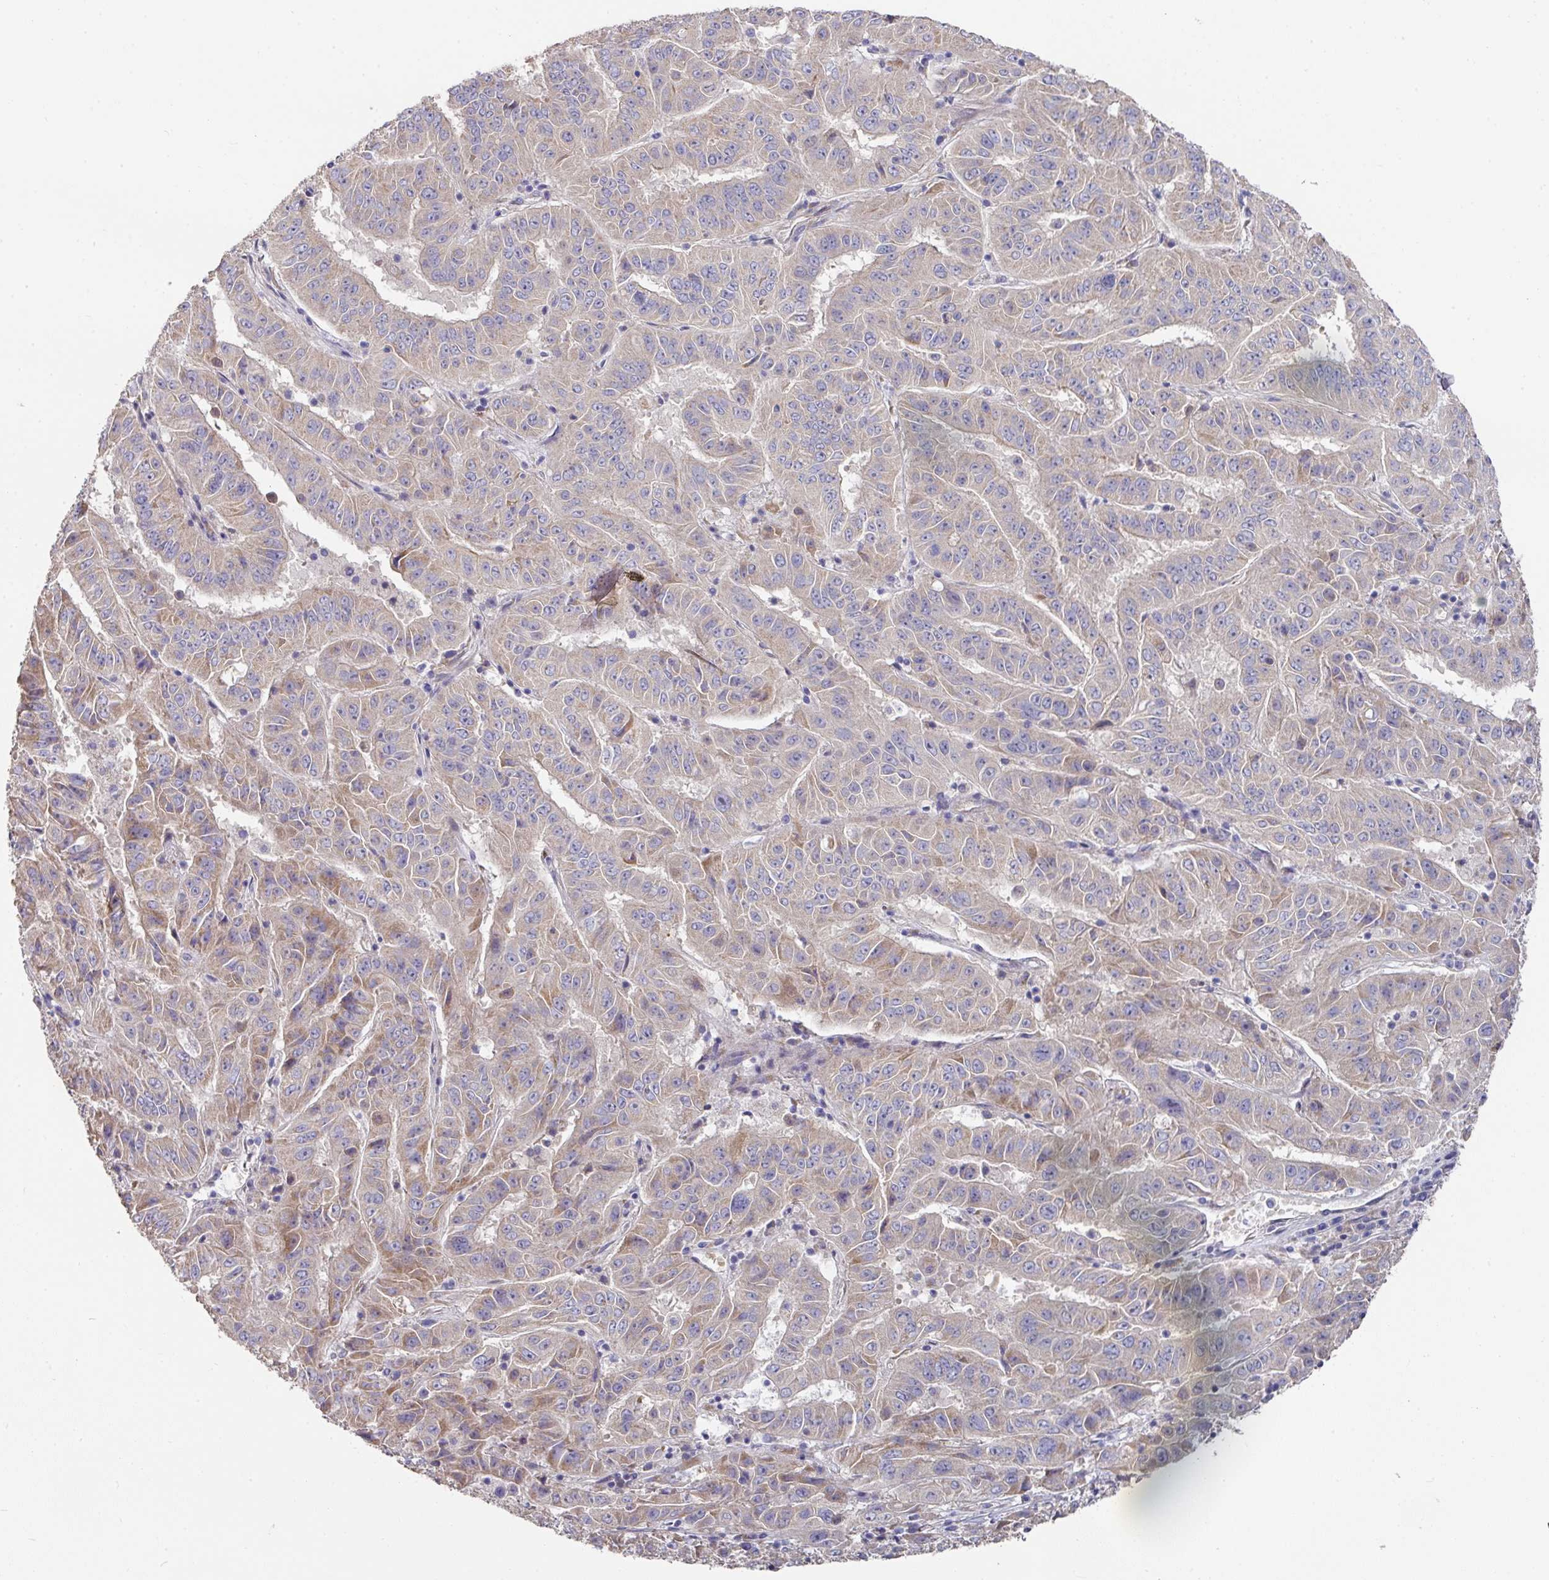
{"staining": {"intensity": "weak", "quantity": ">75%", "location": "cytoplasmic/membranous"}, "tissue": "pancreatic cancer", "cell_type": "Tumor cells", "image_type": "cancer", "snomed": [{"axis": "morphology", "description": "Adenocarcinoma, NOS"}, {"axis": "topography", "description": "Pancreas"}], "caption": "High-power microscopy captured an immunohistochemistry photomicrograph of pancreatic adenocarcinoma, revealing weak cytoplasmic/membranous positivity in approximately >75% of tumor cells.", "gene": "PYROXD2", "patient": {"sex": "male", "age": 63}}